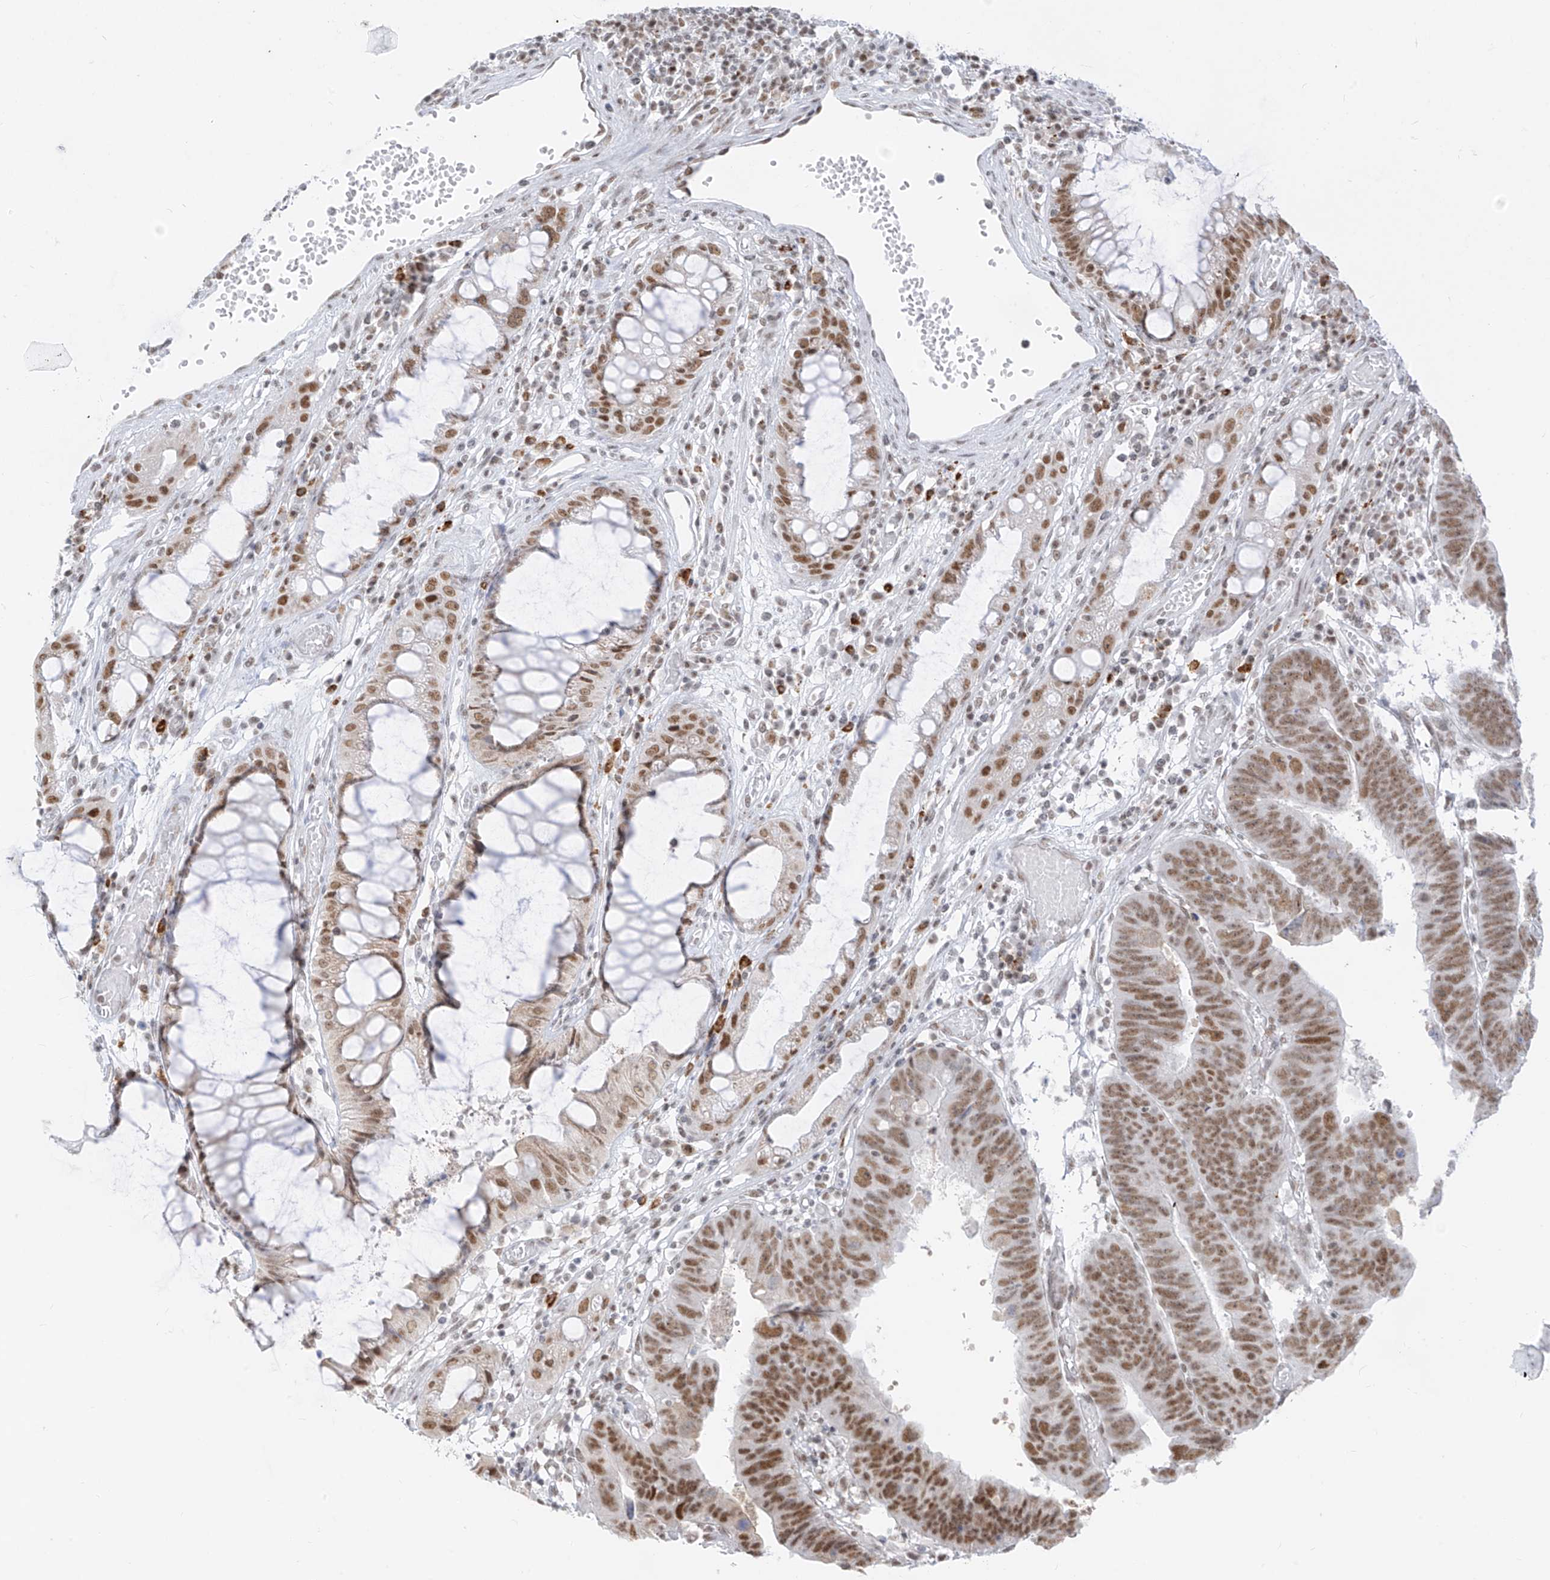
{"staining": {"intensity": "moderate", "quantity": ">75%", "location": "nuclear"}, "tissue": "colorectal cancer", "cell_type": "Tumor cells", "image_type": "cancer", "snomed": [{"axis": "morphology", "description": "Adenocarcinoma, NOS"}, {"axis": "topography", "description": "Rectum"}], "caption": "A histopathology image showing moderate nuclear staining in about >75% of tumor cells in colorectal cancer (adenocarcinoma), as visualized by brown immunohistochemical staining.", "gene": "SUPT5H", "patient": {"sex": "female", "age": 65}}